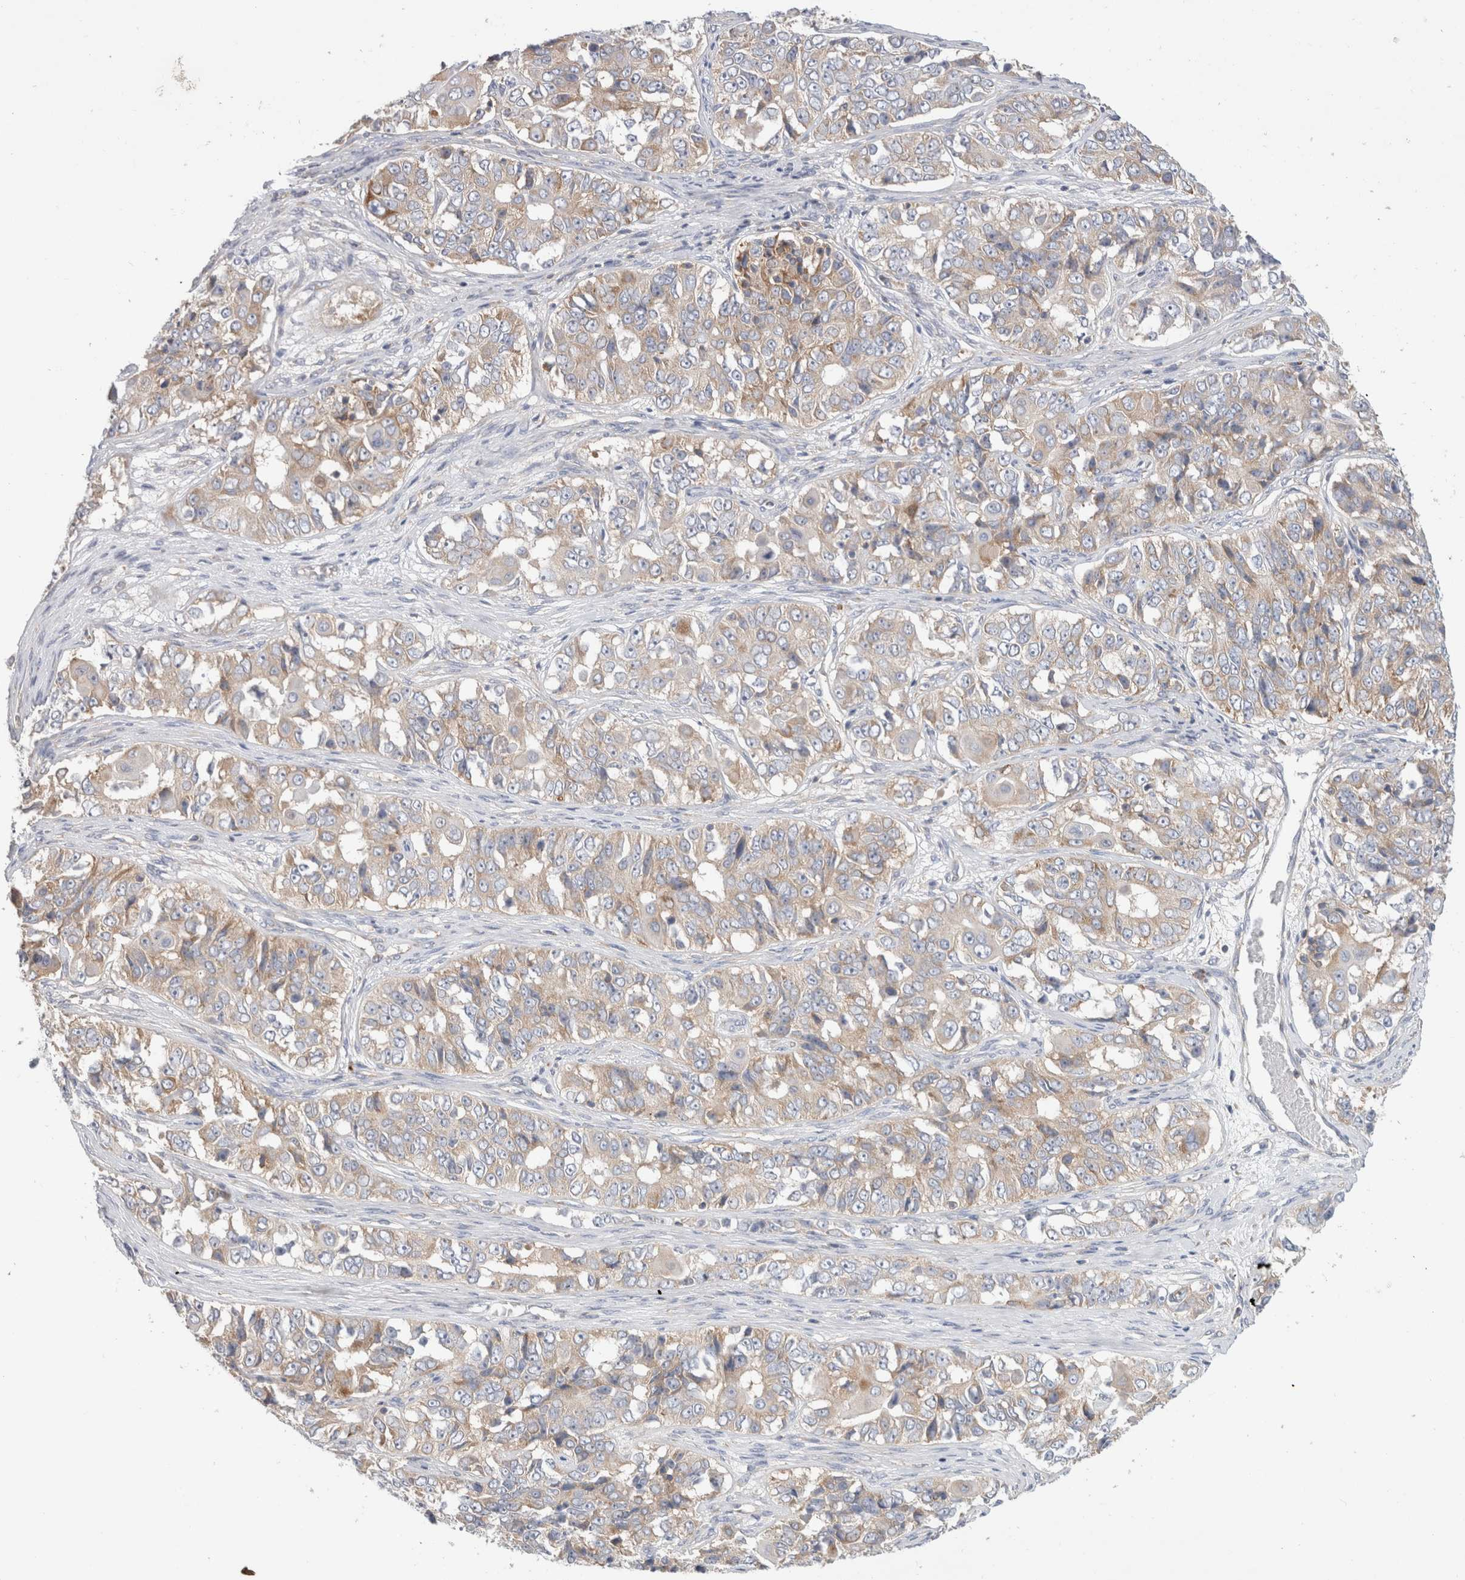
{"staining": {"intensity": "weak", "quantity": ">75%", "location": "cytoplasmic/membranous"}, "tissue": "ovarian cancer", "cell_type": "Tumor cells", "image_type": "cancer", "snomed": [{"axis": "morphology", "description": "Carcinoma, endometroid"}, {"axis": "topography", "description": "Ovary"}], "caption": "Immunohistochemical staining of human ovarian endometroid carcinoma demonstrates low levels of weak cytoplasmic/membranous protein staining in about >75% of tumor cells.", "gene": "ZNF23", "patient": {"sex": "female", "age": 51}}